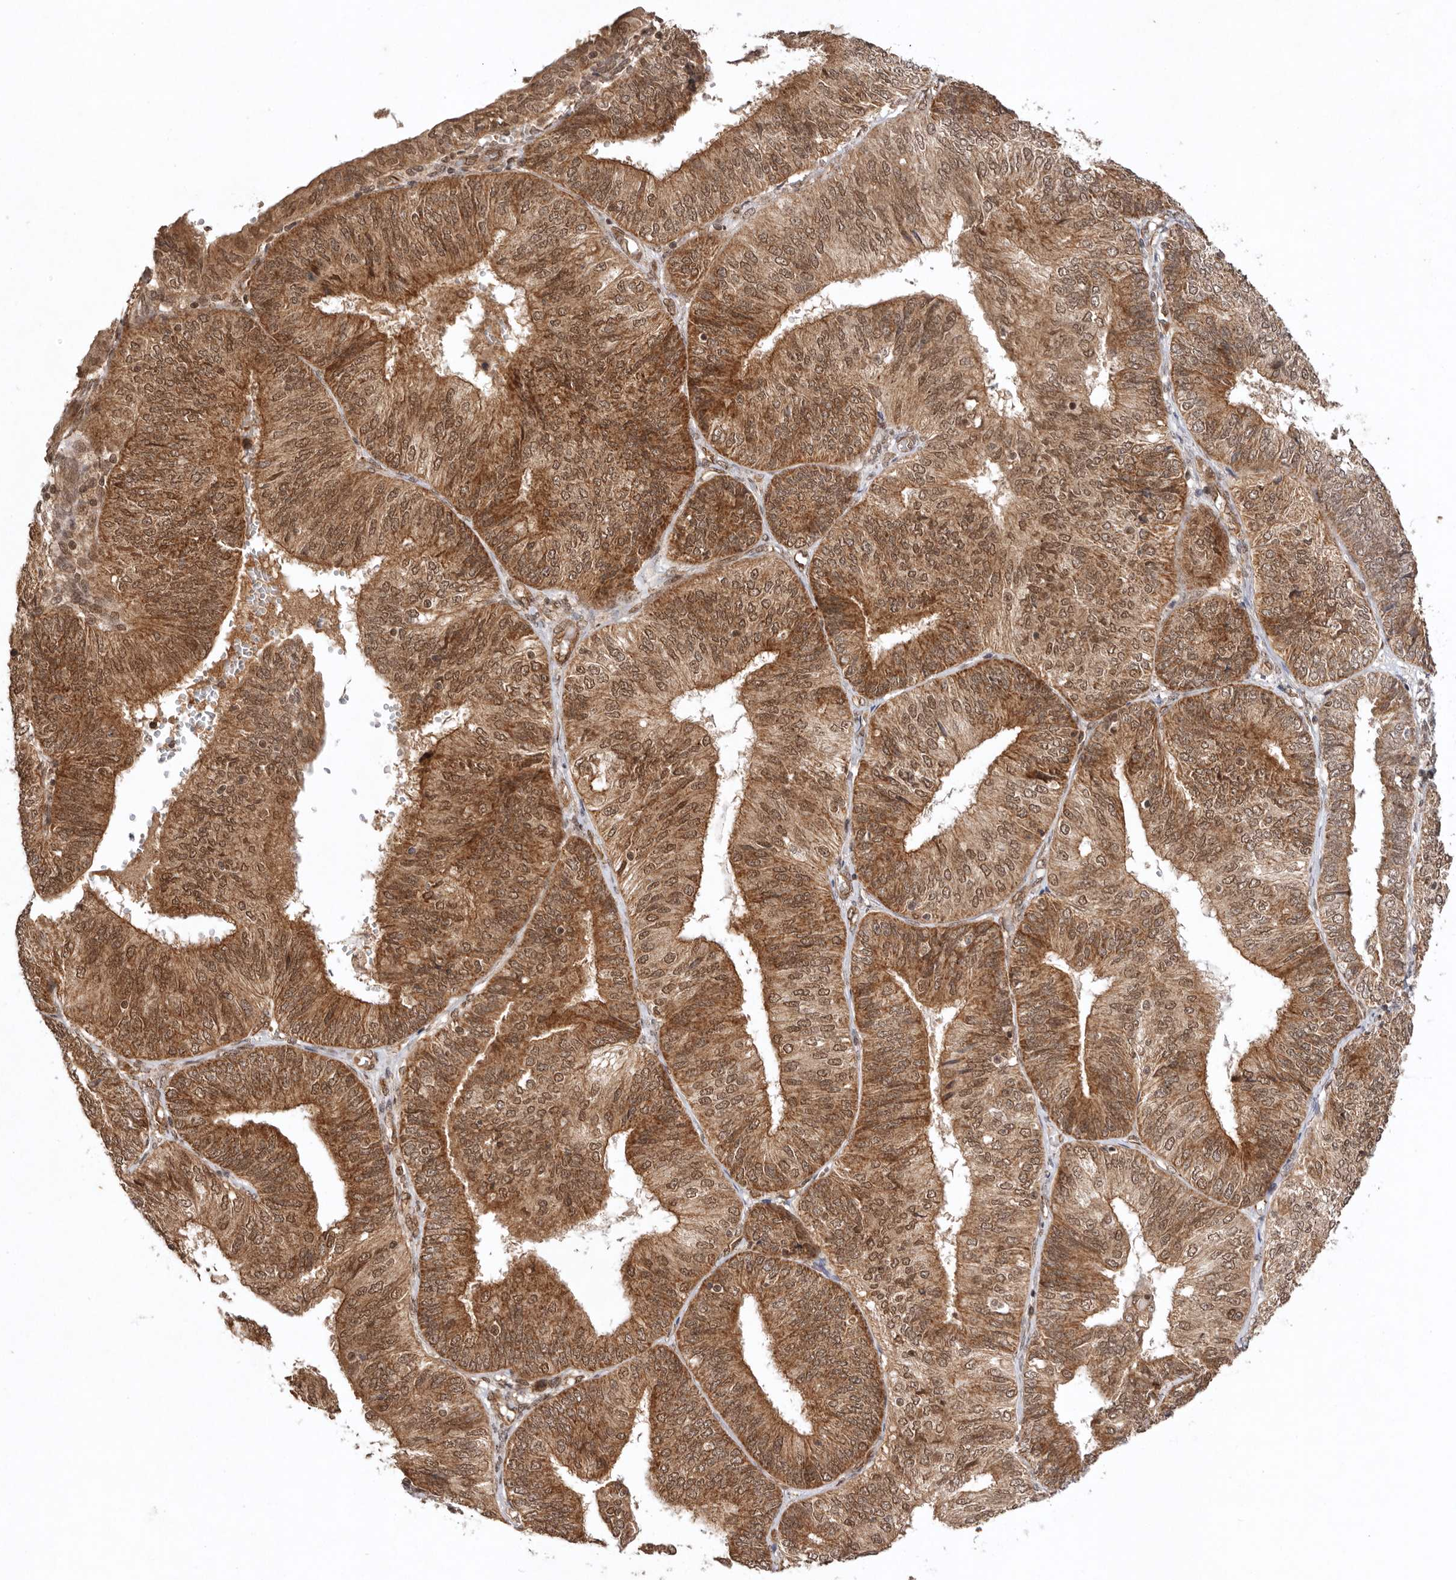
{"staining": {"intensity": "moderate", "quantity": ">75%", "location": "cytoplasmic/membranous,nuclear"}, "tissue": "endometrial cancer", "cell_type": "Tumor cells", "image_type": "cancer", "snomed": [{"axis": "morphology", "description": "Adenocarcinoma, NOS"}, {"axis": "topography", "description": "Endometrium"}], "caption": "Endometrial adenocarcinoma tissue exhibits moderate cytoplasmic/membranous and nuclear staining in about >75% of tumor cells", "gene": "TARS2", "patient": {"sex": "female", "age": 58}}